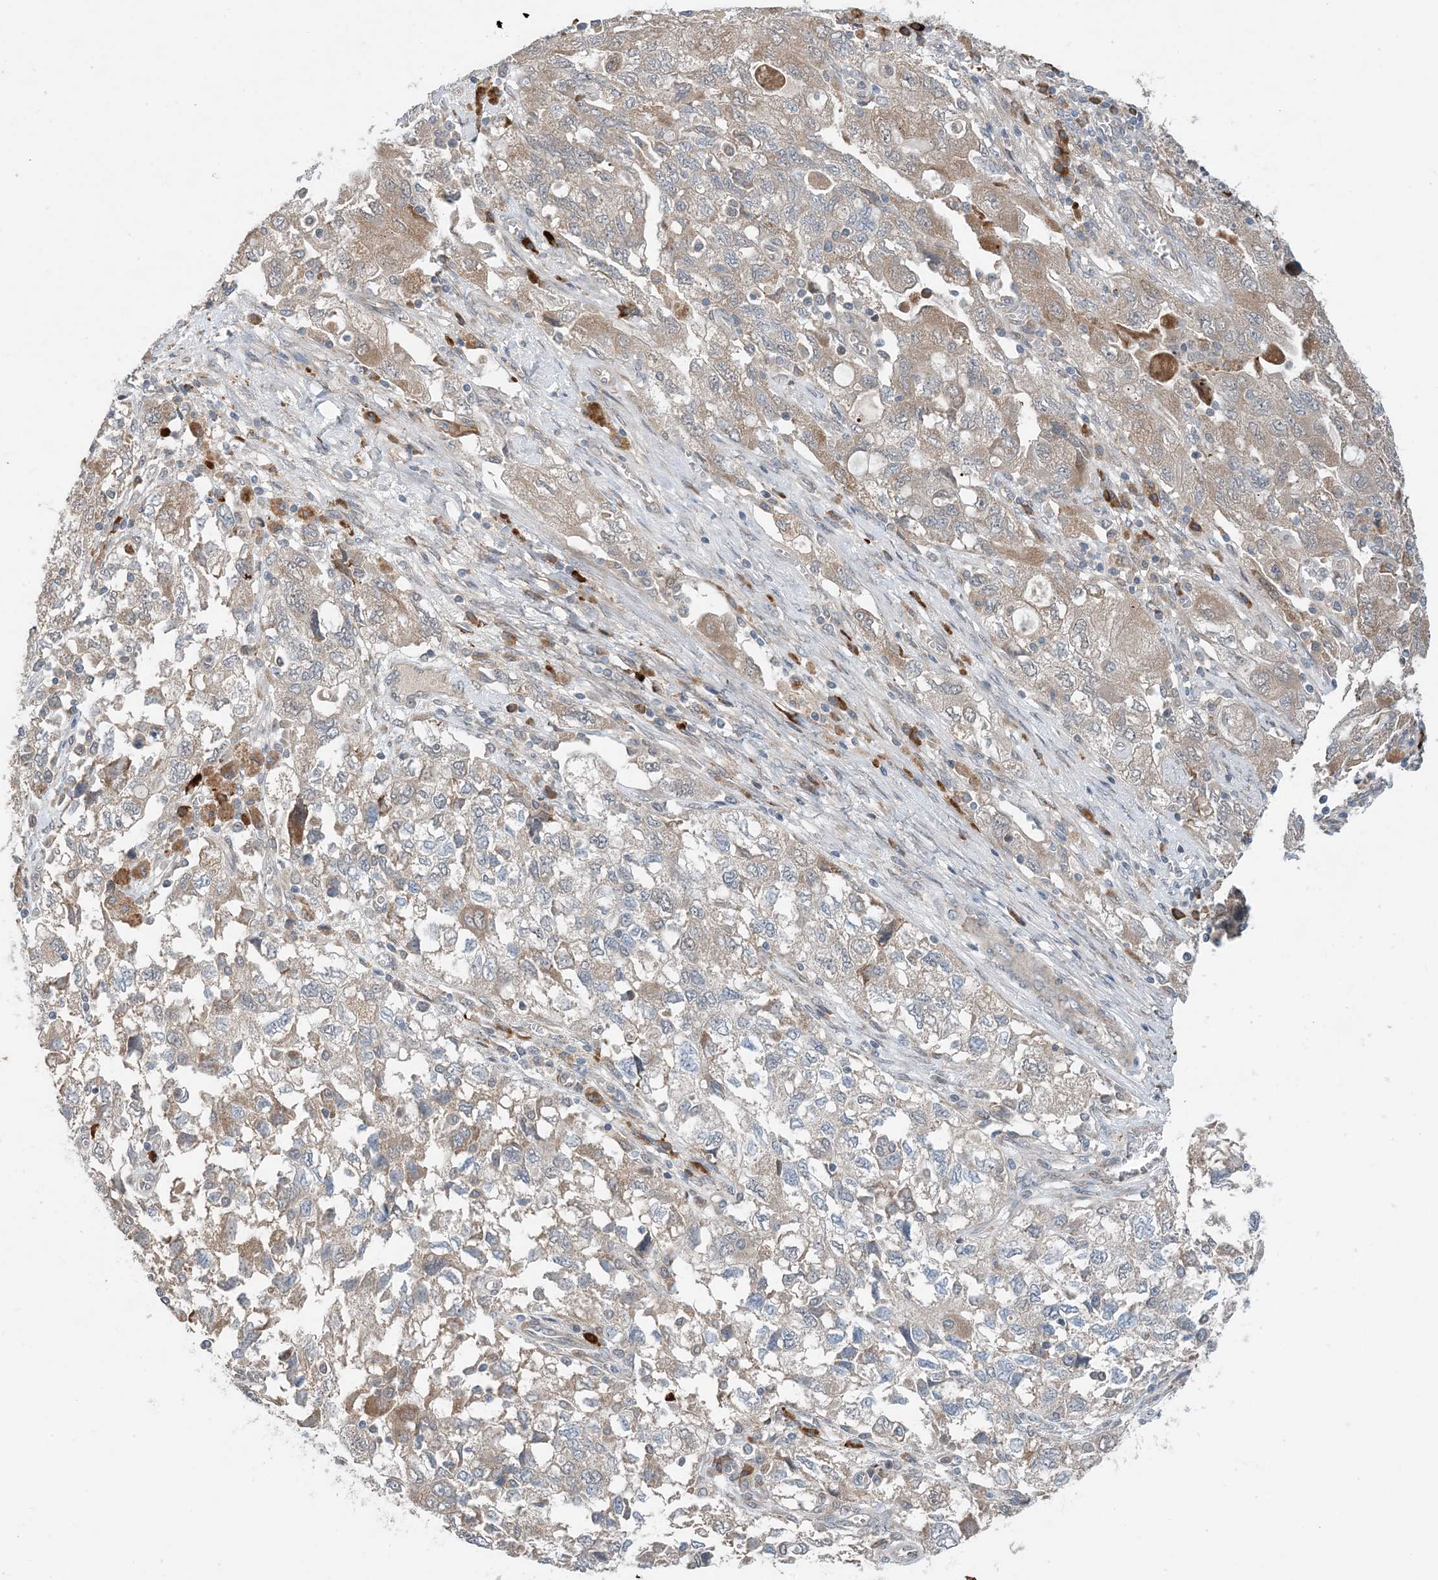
{"staining": {"intensity": "weak", "quantity": "25%-75%", "location": "cytoplasmic/membranous"}, "tissue": "ovarian cancer", "cell_type": "Tumor cells", "image_type": "cancer", "snomed": [{"axis": "morphology", "description": "Carcinoma, NOS"}, {"axis": "morphology", "description": "Cystadenocarcinoma, serous, NOS"}, {"axis": "topography", "description": "Ovary"}], "caption": "Ovarian cancer stained with a protein marker demonstrates weak staining in tumor cells.", "gene": "PHOSPHO2", "patient": {"sex": "female", "age": 69}}